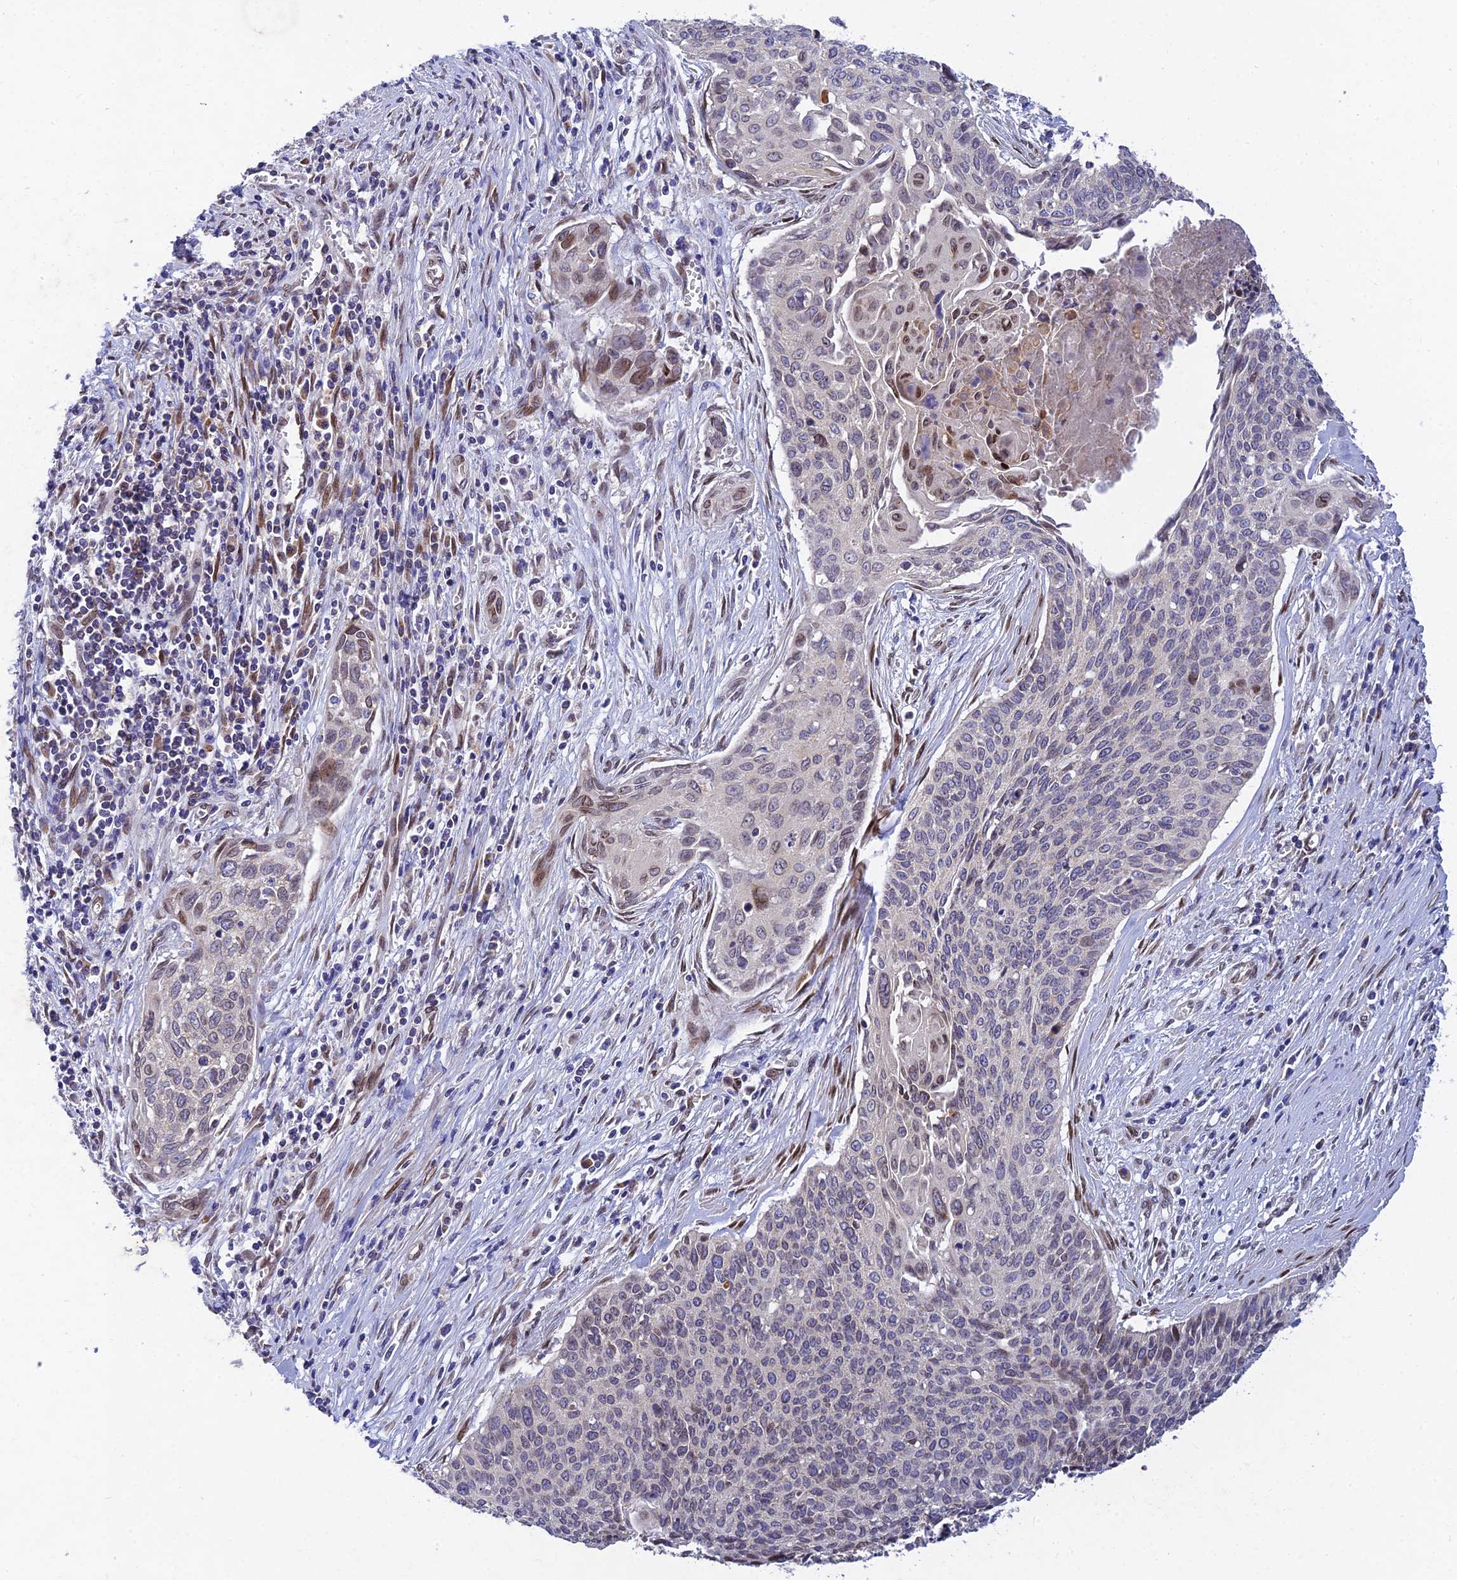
{"staining": {"intensity": "negative", "quantity": "none", "location": "none"}, "tissue": "cervical cancer", "cell_type": "Tumor cells", "image_type": "cancer", "snomed": [{"axis": "morphology", "description": "Squamous cell carcinoma, NOS"}, {"axis": "topography", "description": "Cervix"}], "caption": "Histopathology image shows no protein staining in tumor cells of squamous cell carcinoma (cervical) tissue.", "gene": "MGAT2", "patient": {"sex": "female", "age": 55}}